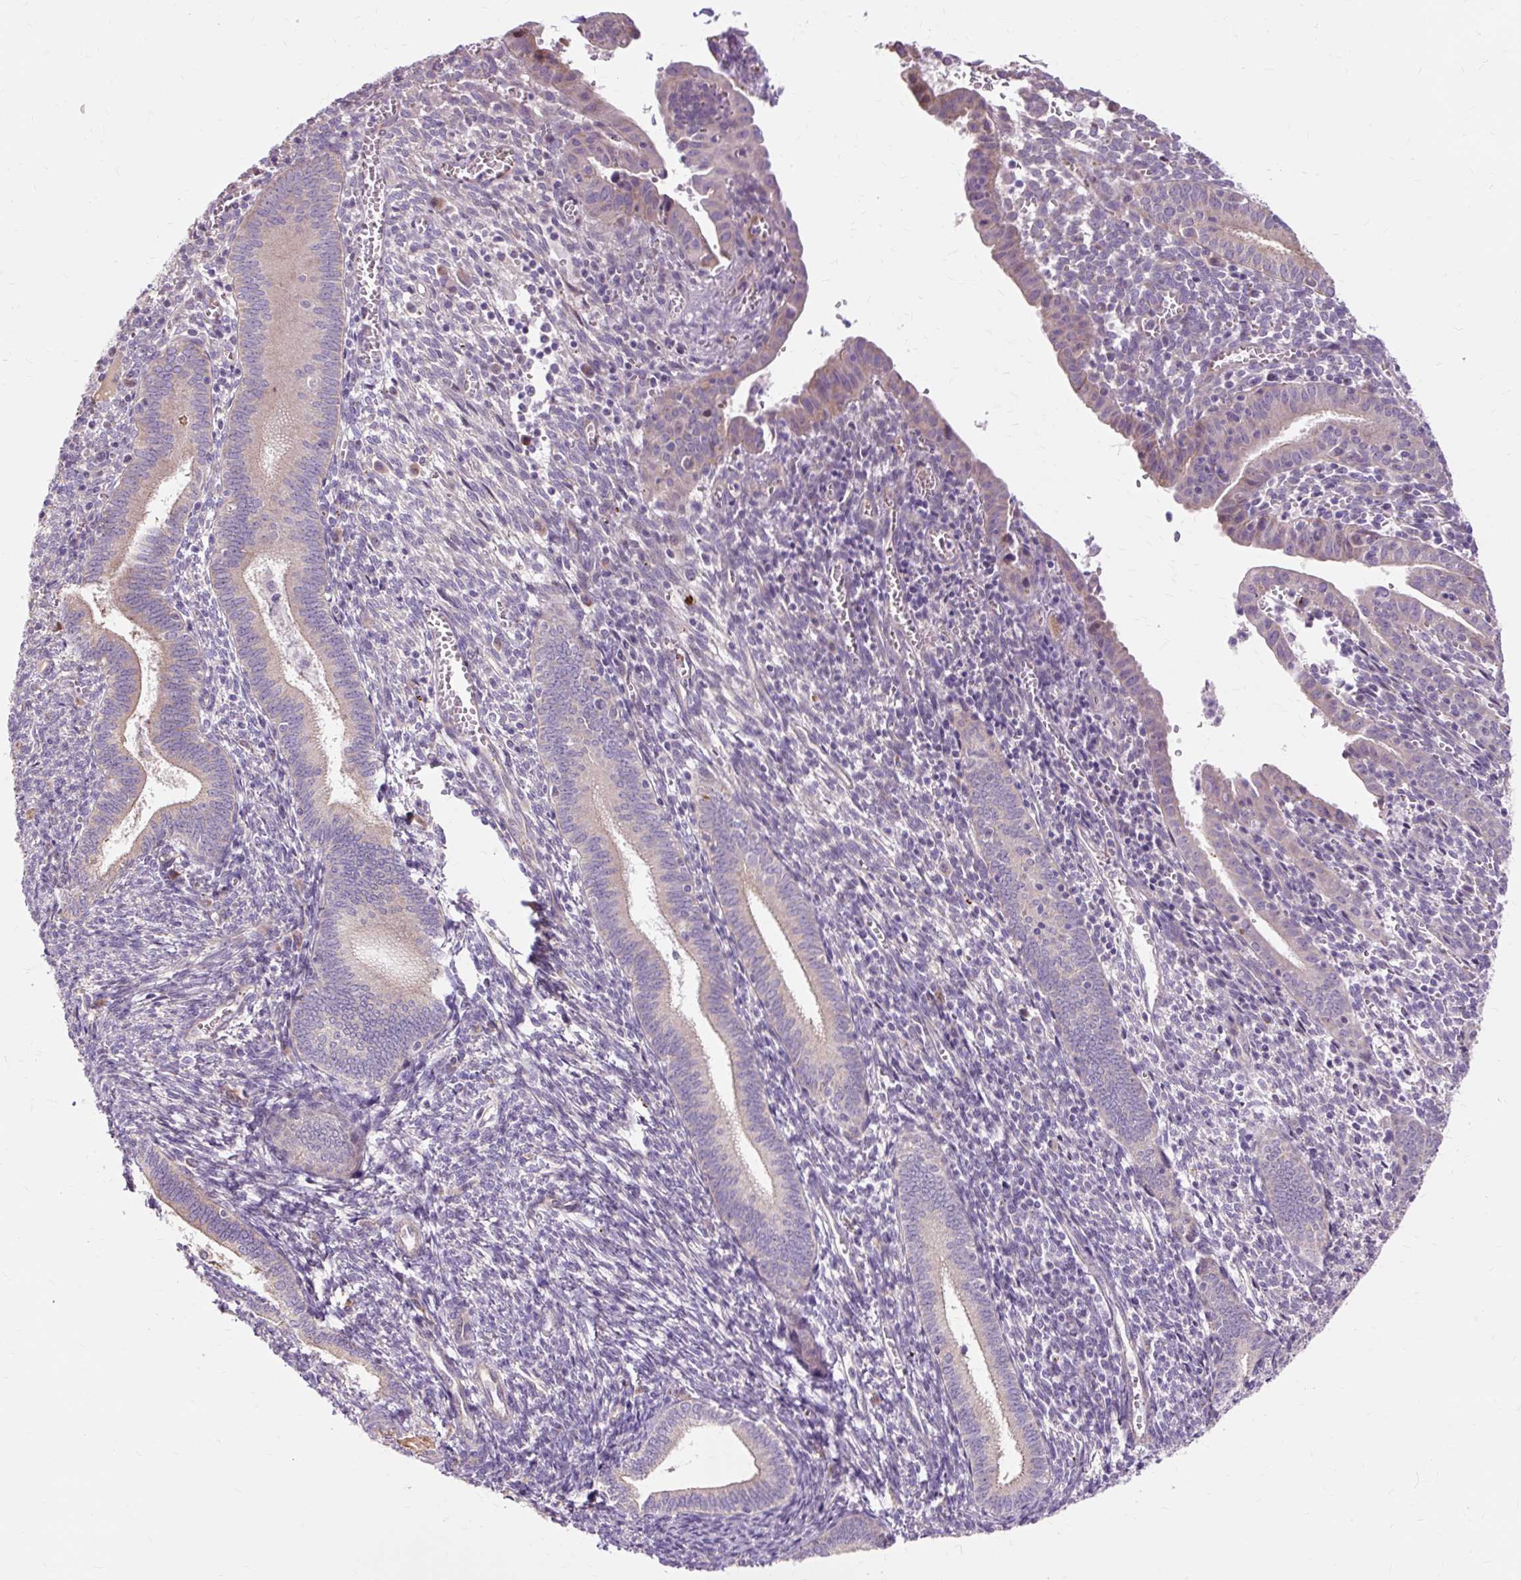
{"staining": {"intensity": "negative", "quantity": "none", "location": "none"}, "tissue": "endometrium", "cell_type": "Cells in endometrial stroma", "image_type": "normal", "snomed": [{"axis": "morphology", "description": "Normal tissue, NOS"}, {"axis": "topography", "description": "Endometrium"}], "caption": "This is a photomicrograph of IHC staining of benign endometrium, which shows no expression in cells in endometrial stroma.", "gene": "PDZD2", "patient": {"sex": "female", "age": 41}}